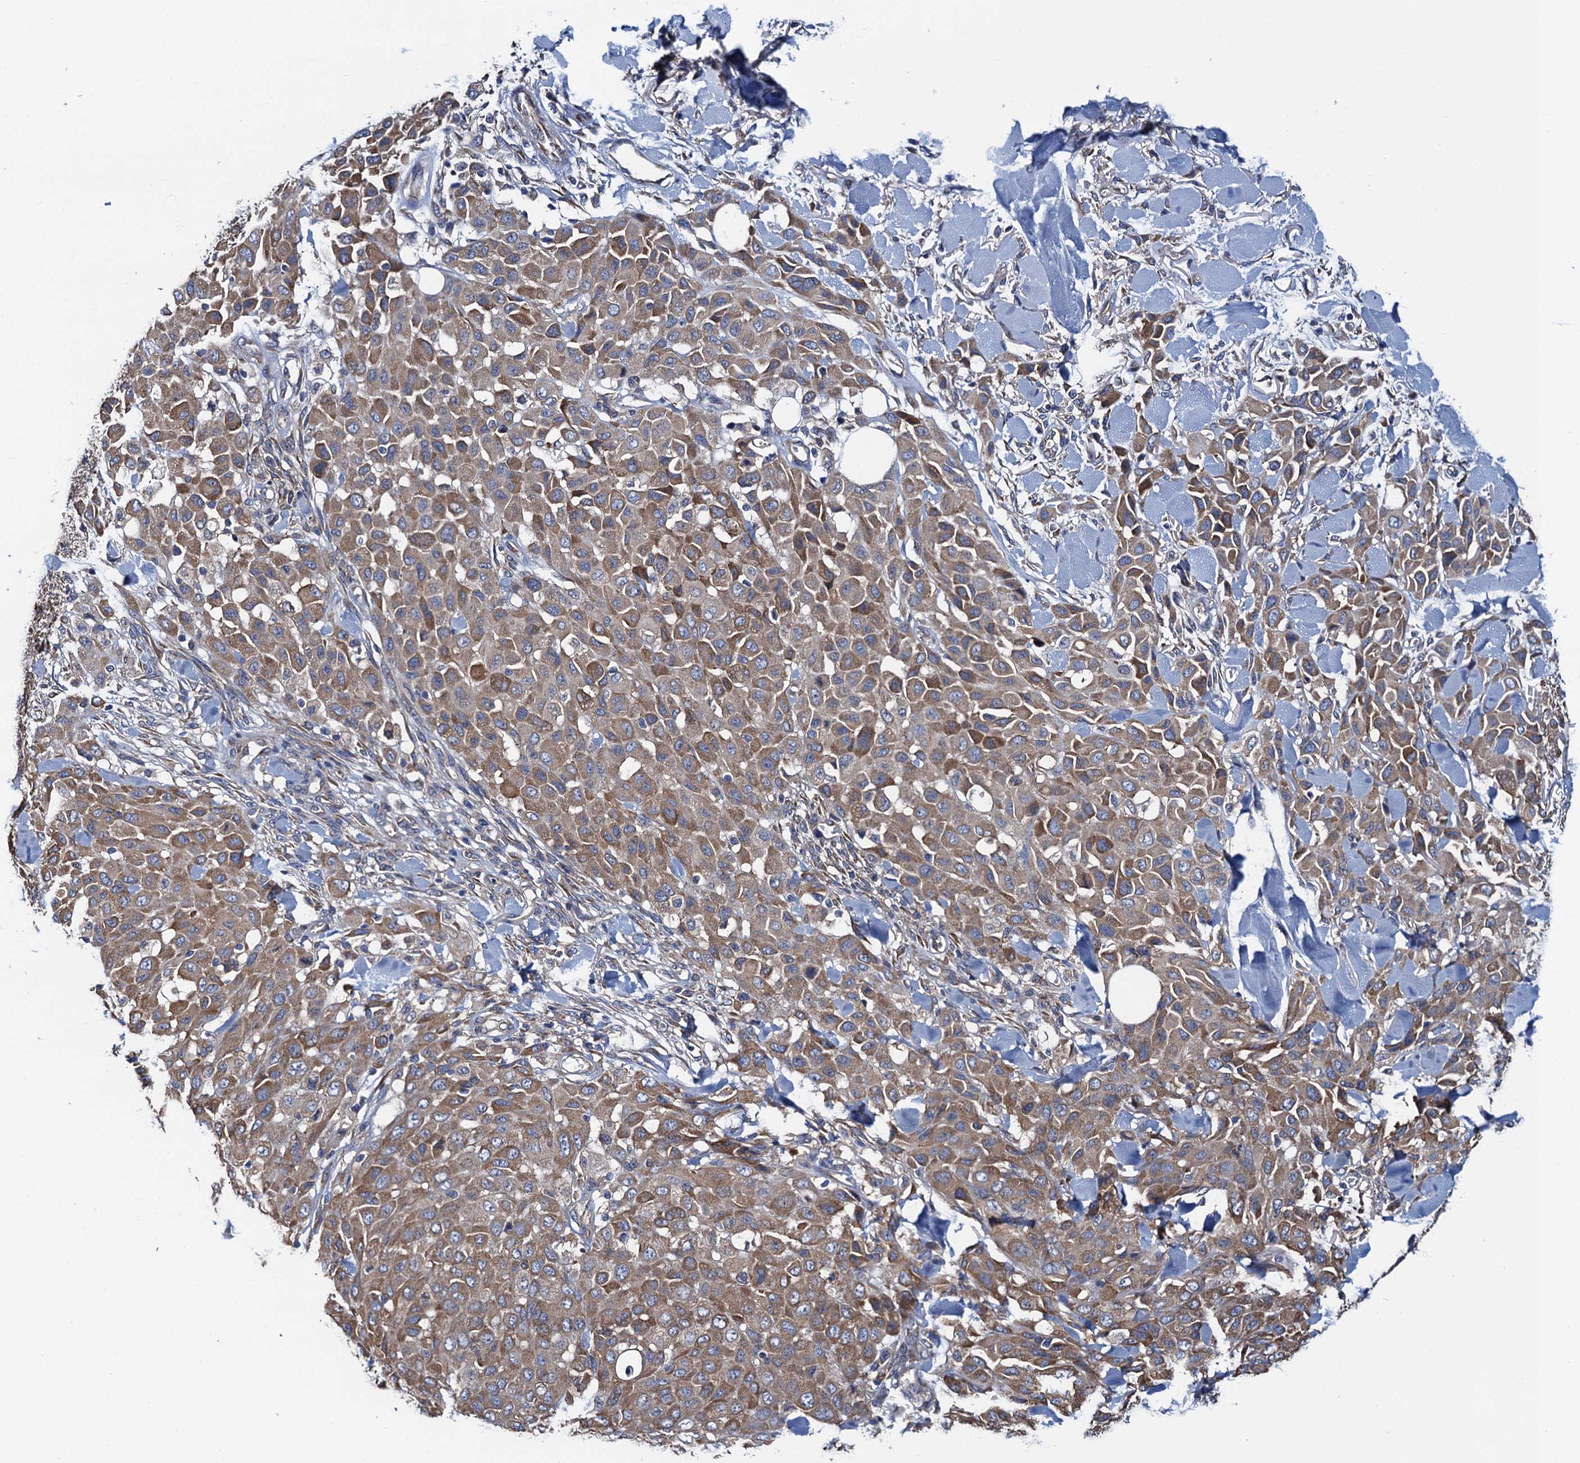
{"staining": {"intensity": "moderate", "quantity": ">75%", "location": "cytoplasmic/membranous"}, "tissue": "melanoma", "cell_type": "Tumor cells", "image_type": "cancer", "snomed": [{"axis": "morphology", "description": "Malignant melanoma, Metastatic site"}, {"axis": "topography", "description": "Skin"}], "caption": "Malignant melanoma (metastatic site) stained with immunohistochemistry demonstrates moderate cytoplasmic/membranous positivity in approximately >75% of tumor cells.", "gene": "ADCY9", "patient": {"sex": "female", "age": 81}}